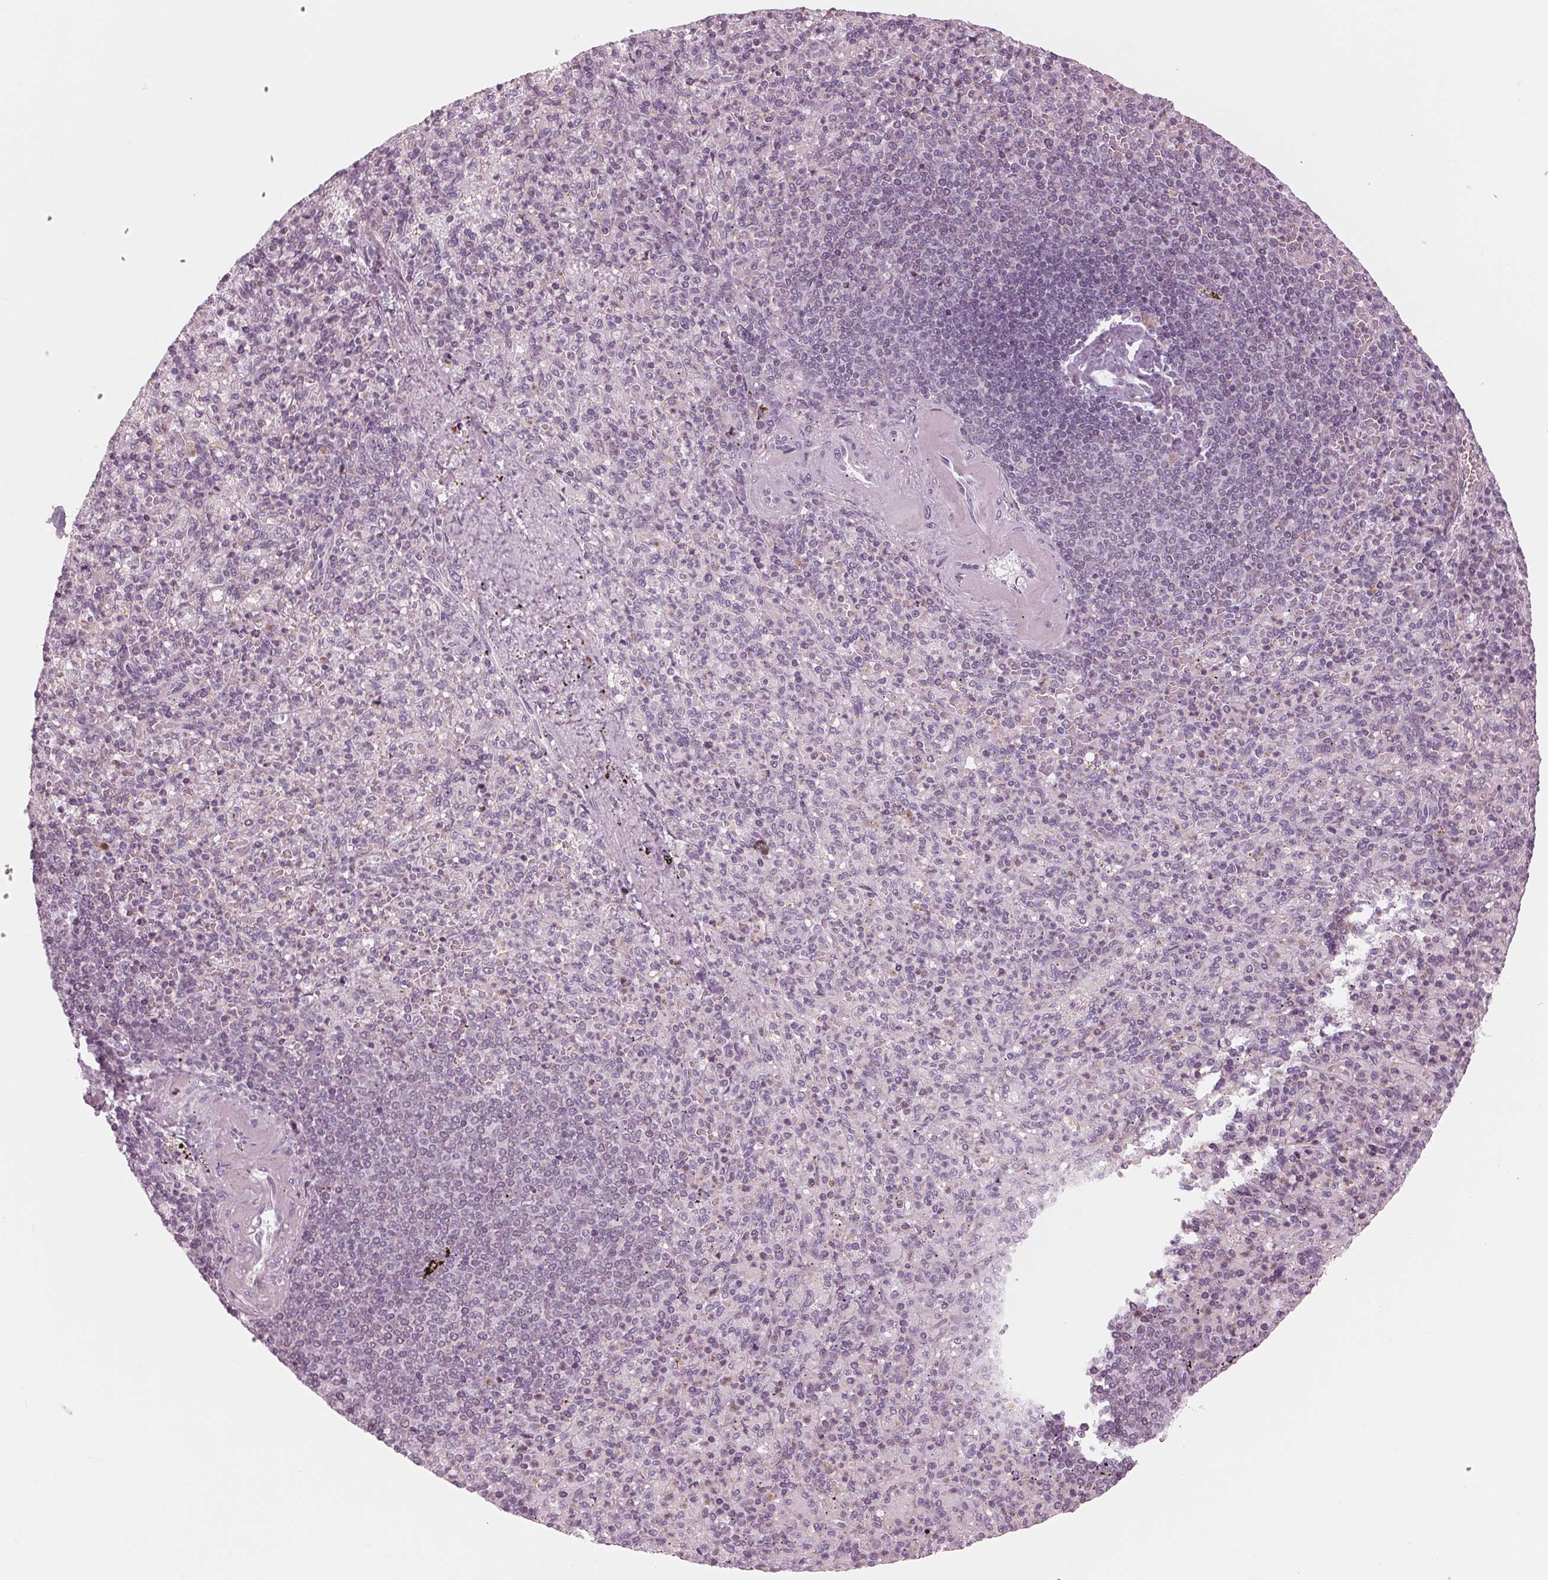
{"staining": {"intensity": "negative", "quantity": "none", "location": "none"}, "tissue": "spleen", "cell_type": "Cells in red pulp", "image_type": "normal", "snomed": [{"axis": "morphology", "description": "Normal tissue, NOS"}, {"axis": "topography", "description": "Spleen"}], "caption": "Immunohistochemistry micrograph of benign spleen stained for a protein (brown), which shows no expression in cells in red pulp.", "gene": "CLN6", "patient": {"sex": "female", "age": 74}}